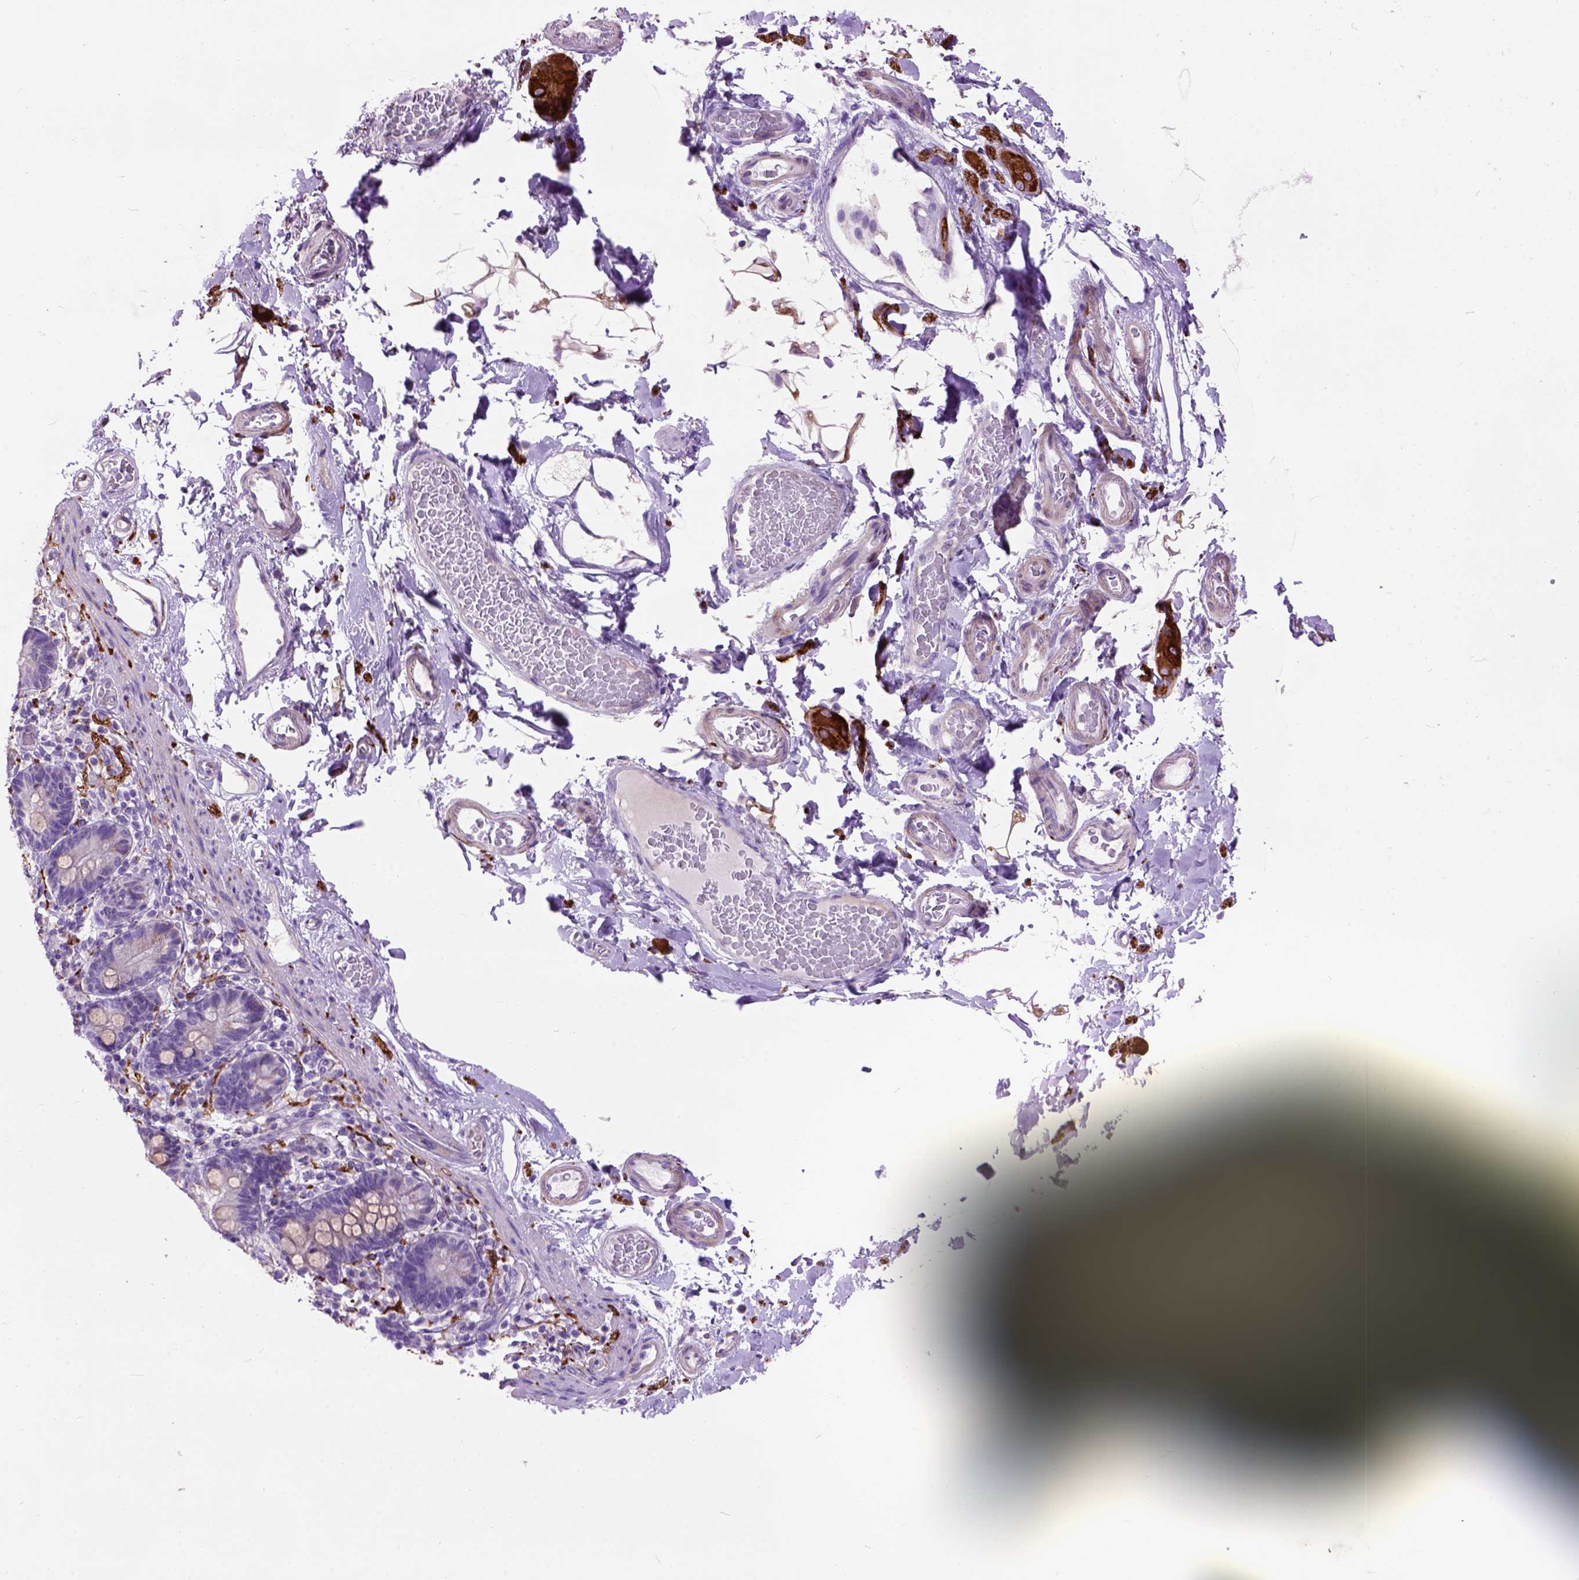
{"staining": {"intensity": "negative", "quantity": "none", "location": "none"}, "tissue": "smooth muscle", "cell_type": "Smooth muscle cells", "image_type": "normal", "snomed": [{"axis": "morphology", "description": "Normal tissue, NOS"}, {"axis": "topography", "description": "Smooth muscle"}, {"axis": "topography", "description": "Colon"}], "caption": "Immunohistochemistry of unremarkable human smooth muscle shows no positivity in smooth muscle cells.", "gene": "MAPT", "patient": {"sex": "male", "age": 73}}